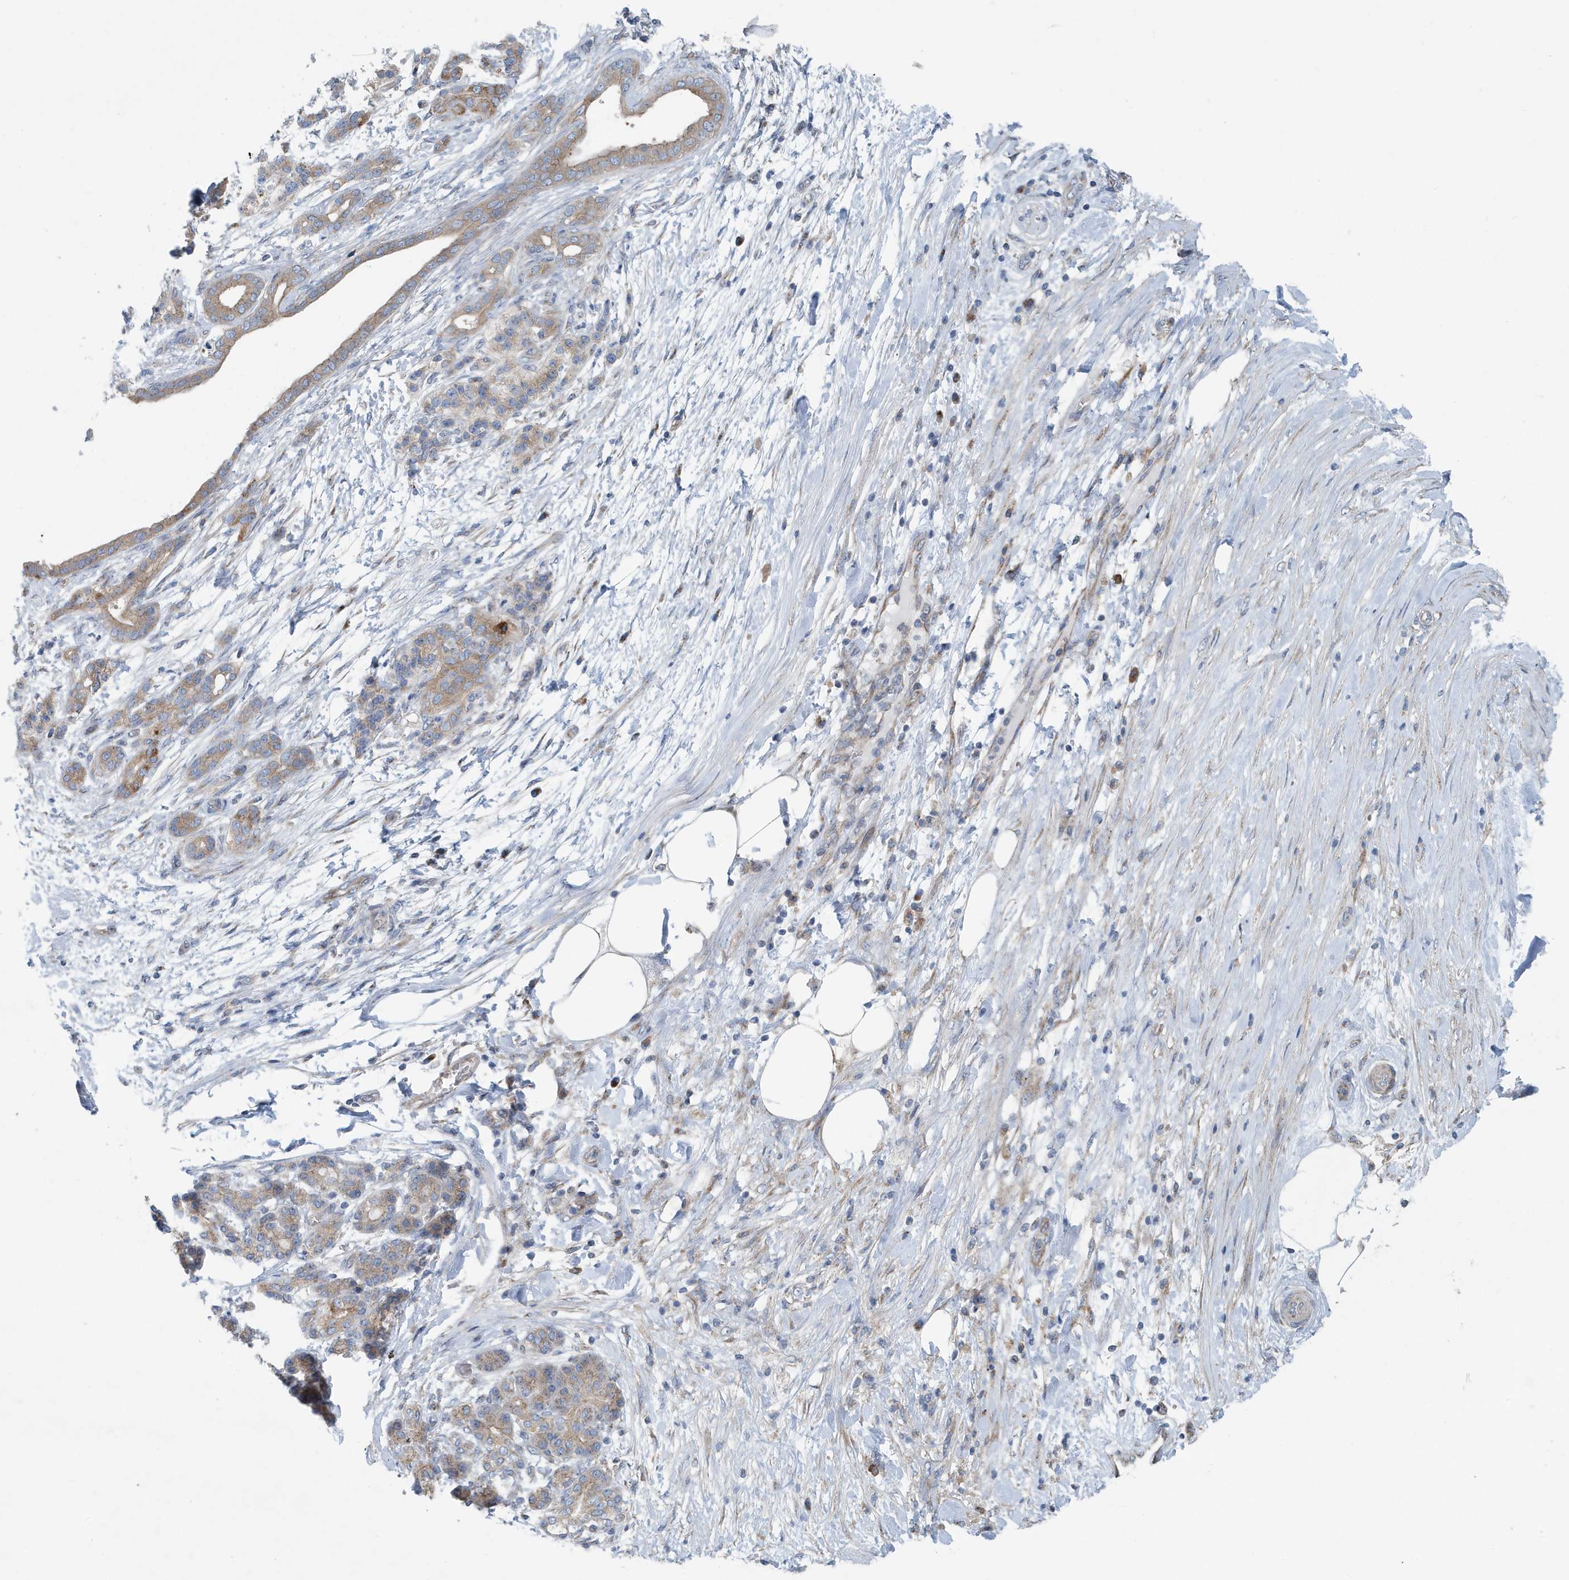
{"staining": {"intensity": "moderate", "quantity": "25%-75%", "location": "cytoplasmic/membranous"}, "tissue": "pancreatic cancer", "cell_type": "Tumor cells", "image_type": "cancer", "snomed": [{"axis": "morphology", "description": "Adenocarcinoma, NOS"}, {"axis": "topography", "description": "Pancreas"}], "caption": "Immunohistochemical staining of human adenocarcinoma (pancreatic) shows moderate cytoplasmic/membranous protein expression in approximately 25%-75% of tumor cells.", "gene": "PPM1M", "patient": {"sex": "female", "age": 55}}